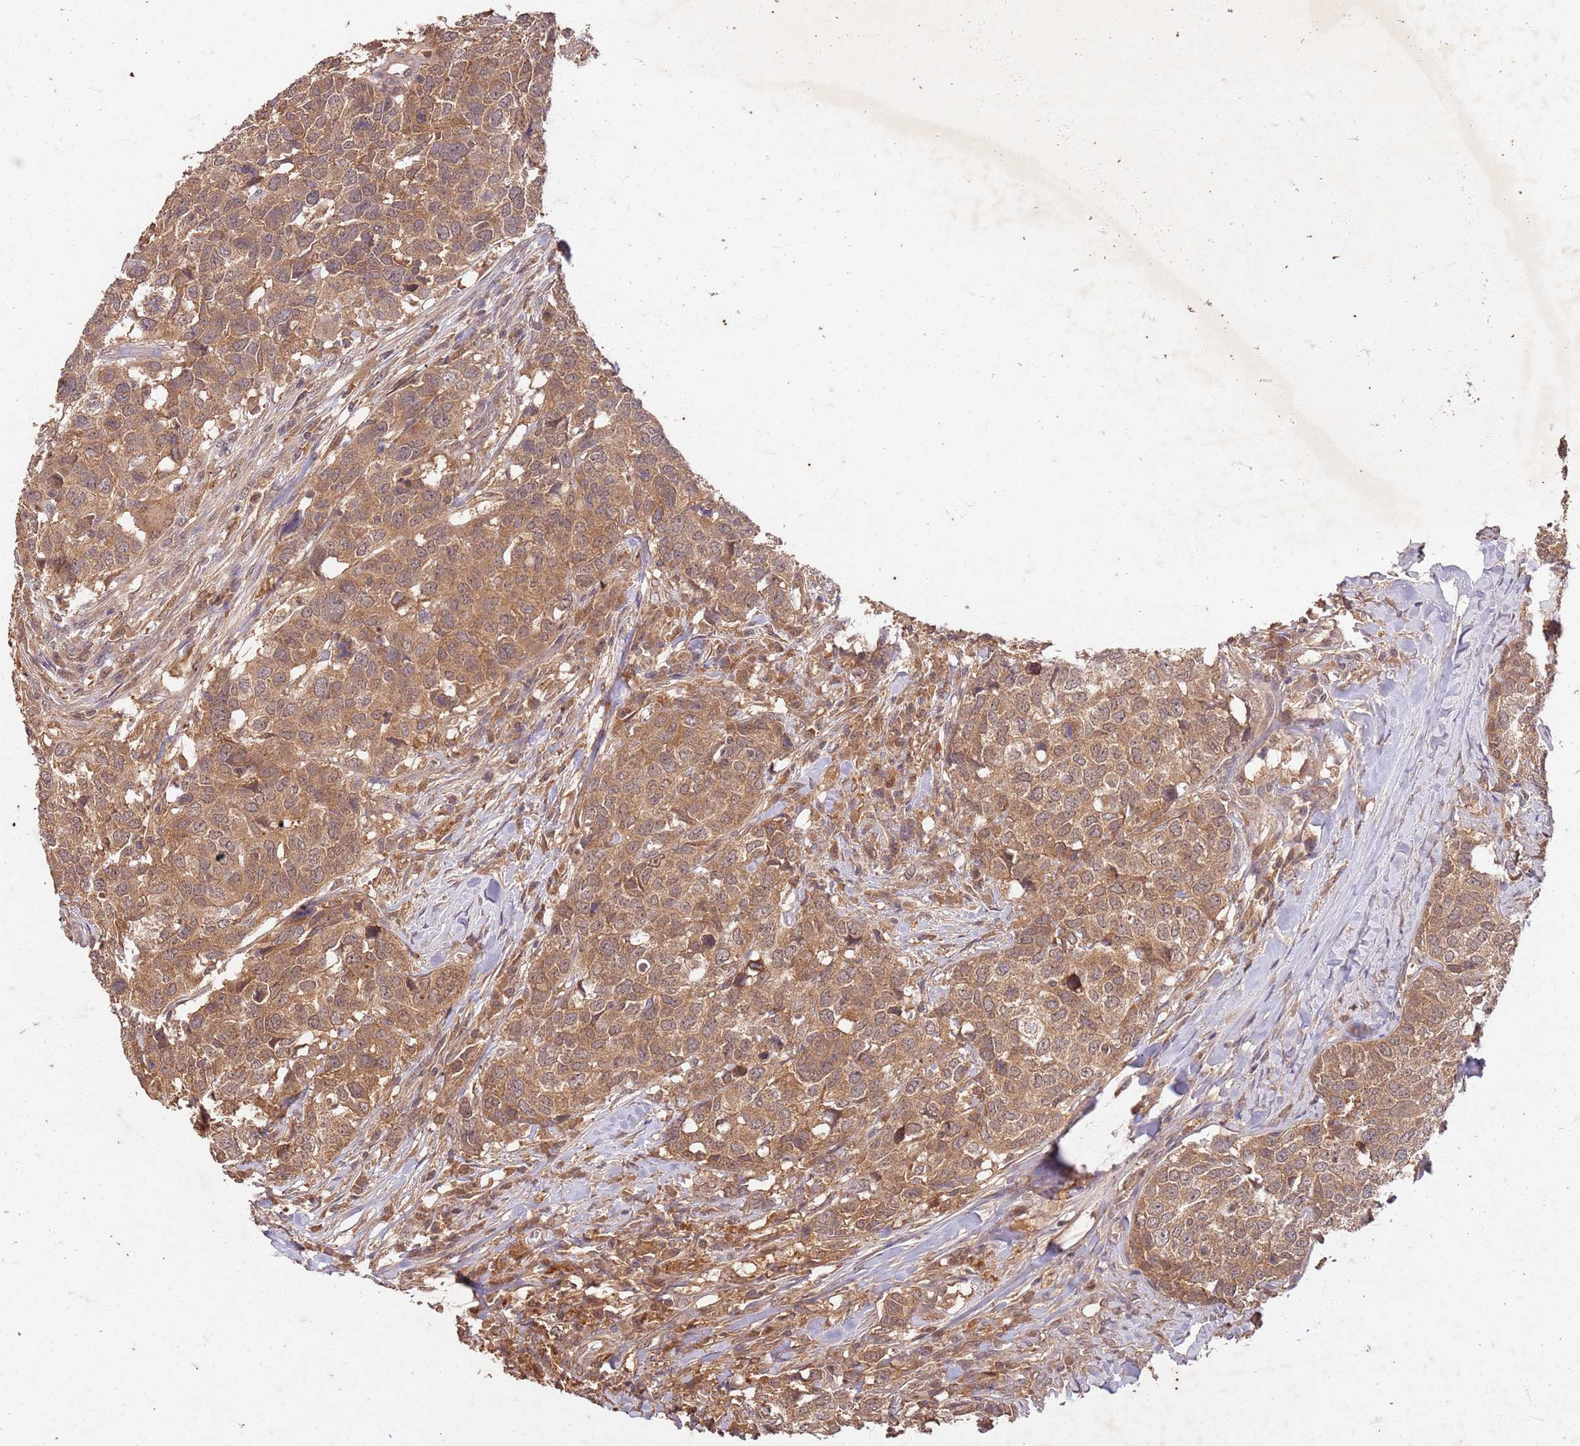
{"staining": {"intensity": "moderate", "quantity": ">75%", "location": "cytoplasmic/membranous,nuclear"}, "tissue": "head and neck cancer", "cell_type": "Tumor cells", "image_type": "cancer", "snomed": [{"axis": "morphology", "description": "Normal tissue, NOS"}, {"axis": "morphology", "description": "Squamous cell carcinoma, NOS"}, {"axis": "topography", "description": "Skeletal muscle"}, {"axis": "topography", "description": "Vascular tissue"}, {"axis": "topography", "description": "Peripheral nerve tissue"}, {"axis": "topography", "description": "Head-Neck"}], "caption": "High-magnification brightfield microscopy of squamous cell carcinoma (head and neck) stained with DAB (3,3'-diaminobenzidine) (brown) and counterstained with hematoxylin (blue). tumor cells exhibit moderate cytoplasmic/membranous and nuclear positivity is identified in about>75% of cells. (IHC, brightfield microscopy, high magnification).", "gene": "UBE3A", "patient": {"sex": "male", "age": 66}}